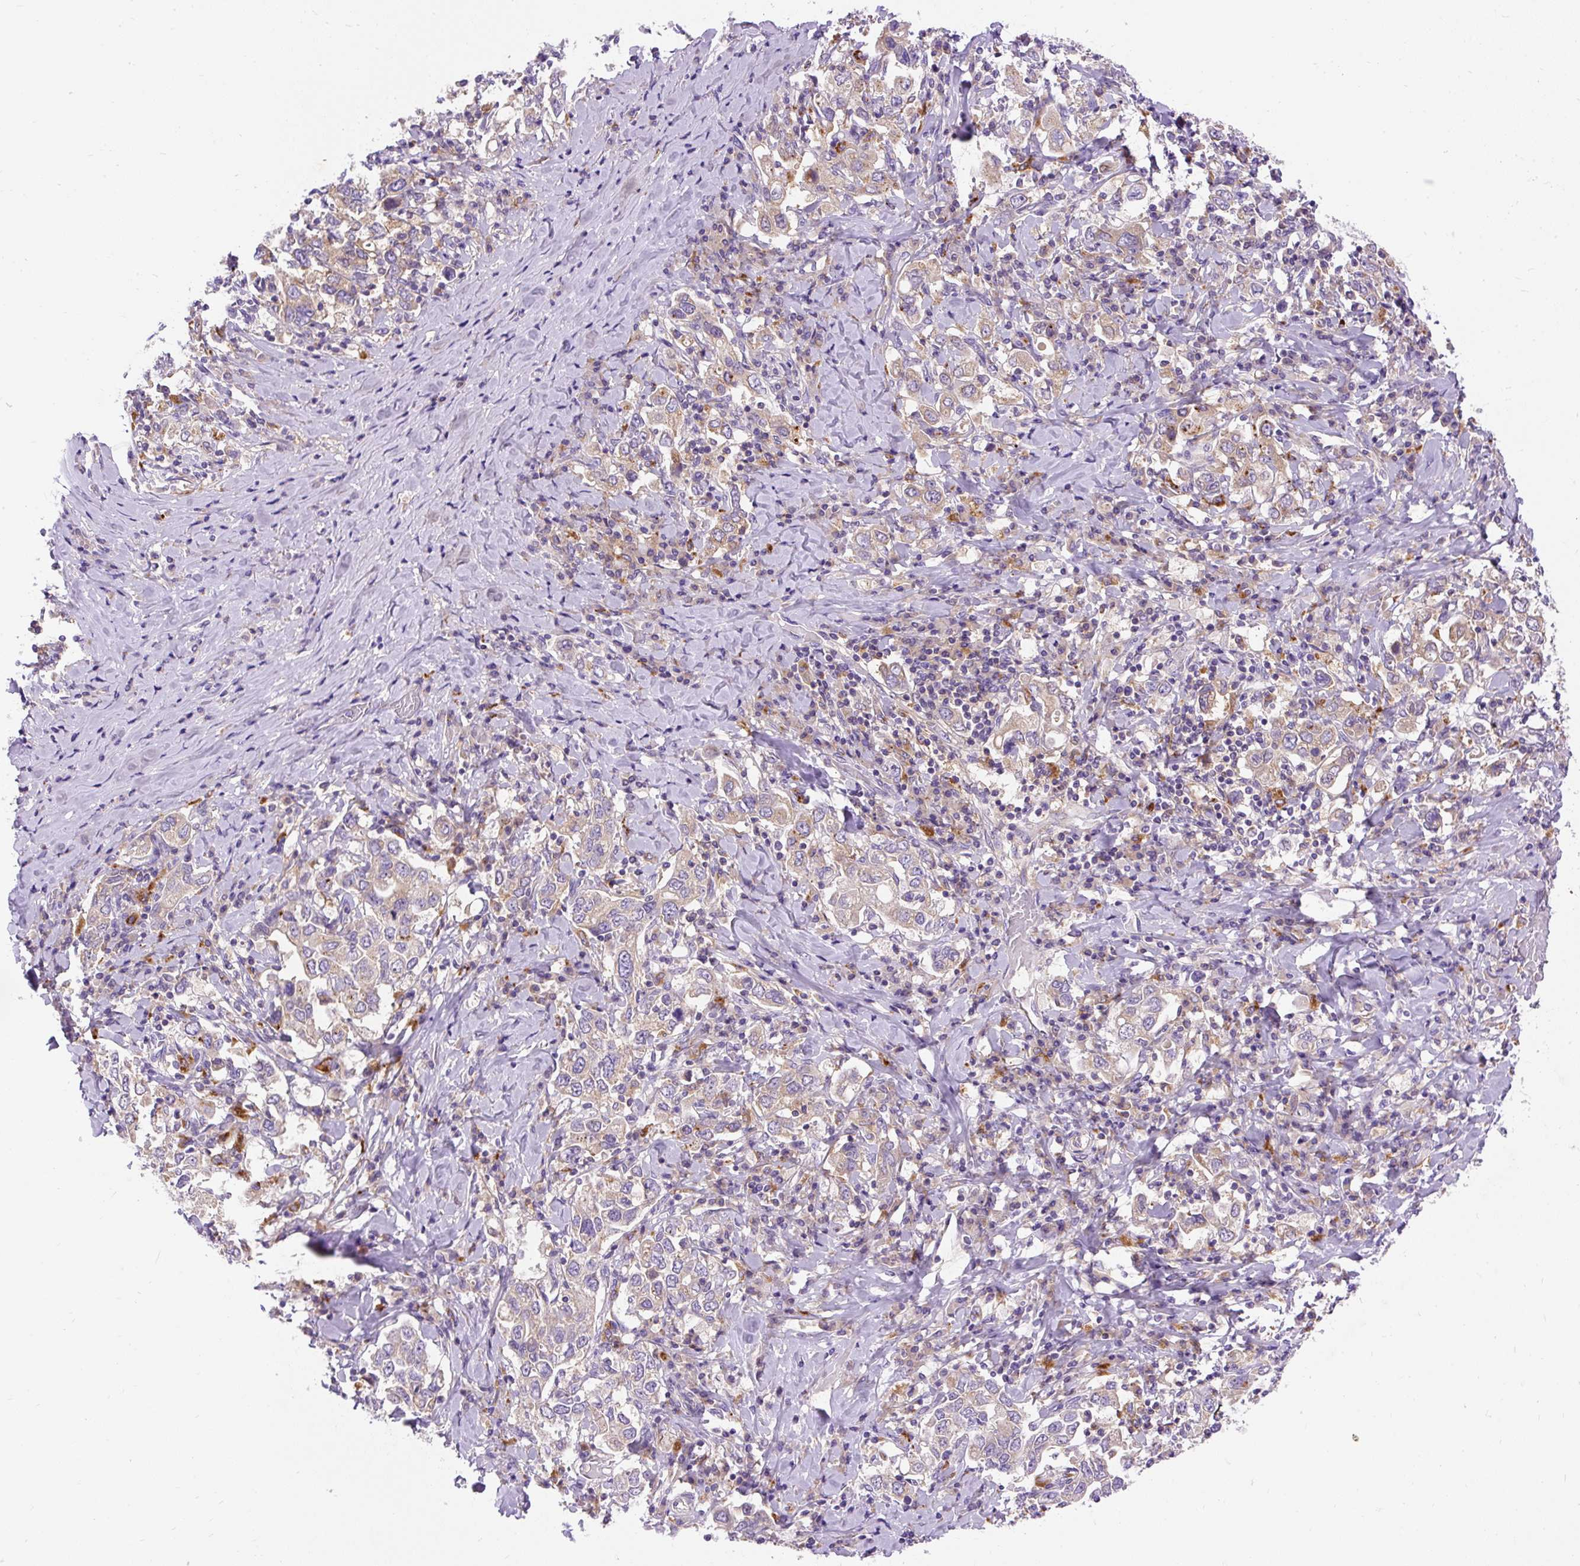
{"staining": {"intensity": "moderate", "quantity": "25%-75%", "location": "cytoplasmic/membranous"}, "tissue": "stomach cancer", "cell_type": "Tumor cells", "image_type": "cancer", "snomed": [{"axis": "morphology", "description": "Adenocarcinoma, NOS"}, {"axis": "topography", "description": "Stomach, upper"}], "caption": "Protein staining displays moderate cytoplasmic/membranous positivity in about 25%-75% of tumor cells in stomach adenocarcinoma.", "gene": "OR4K15", "patient": {"sex": "male", "age": 62}}